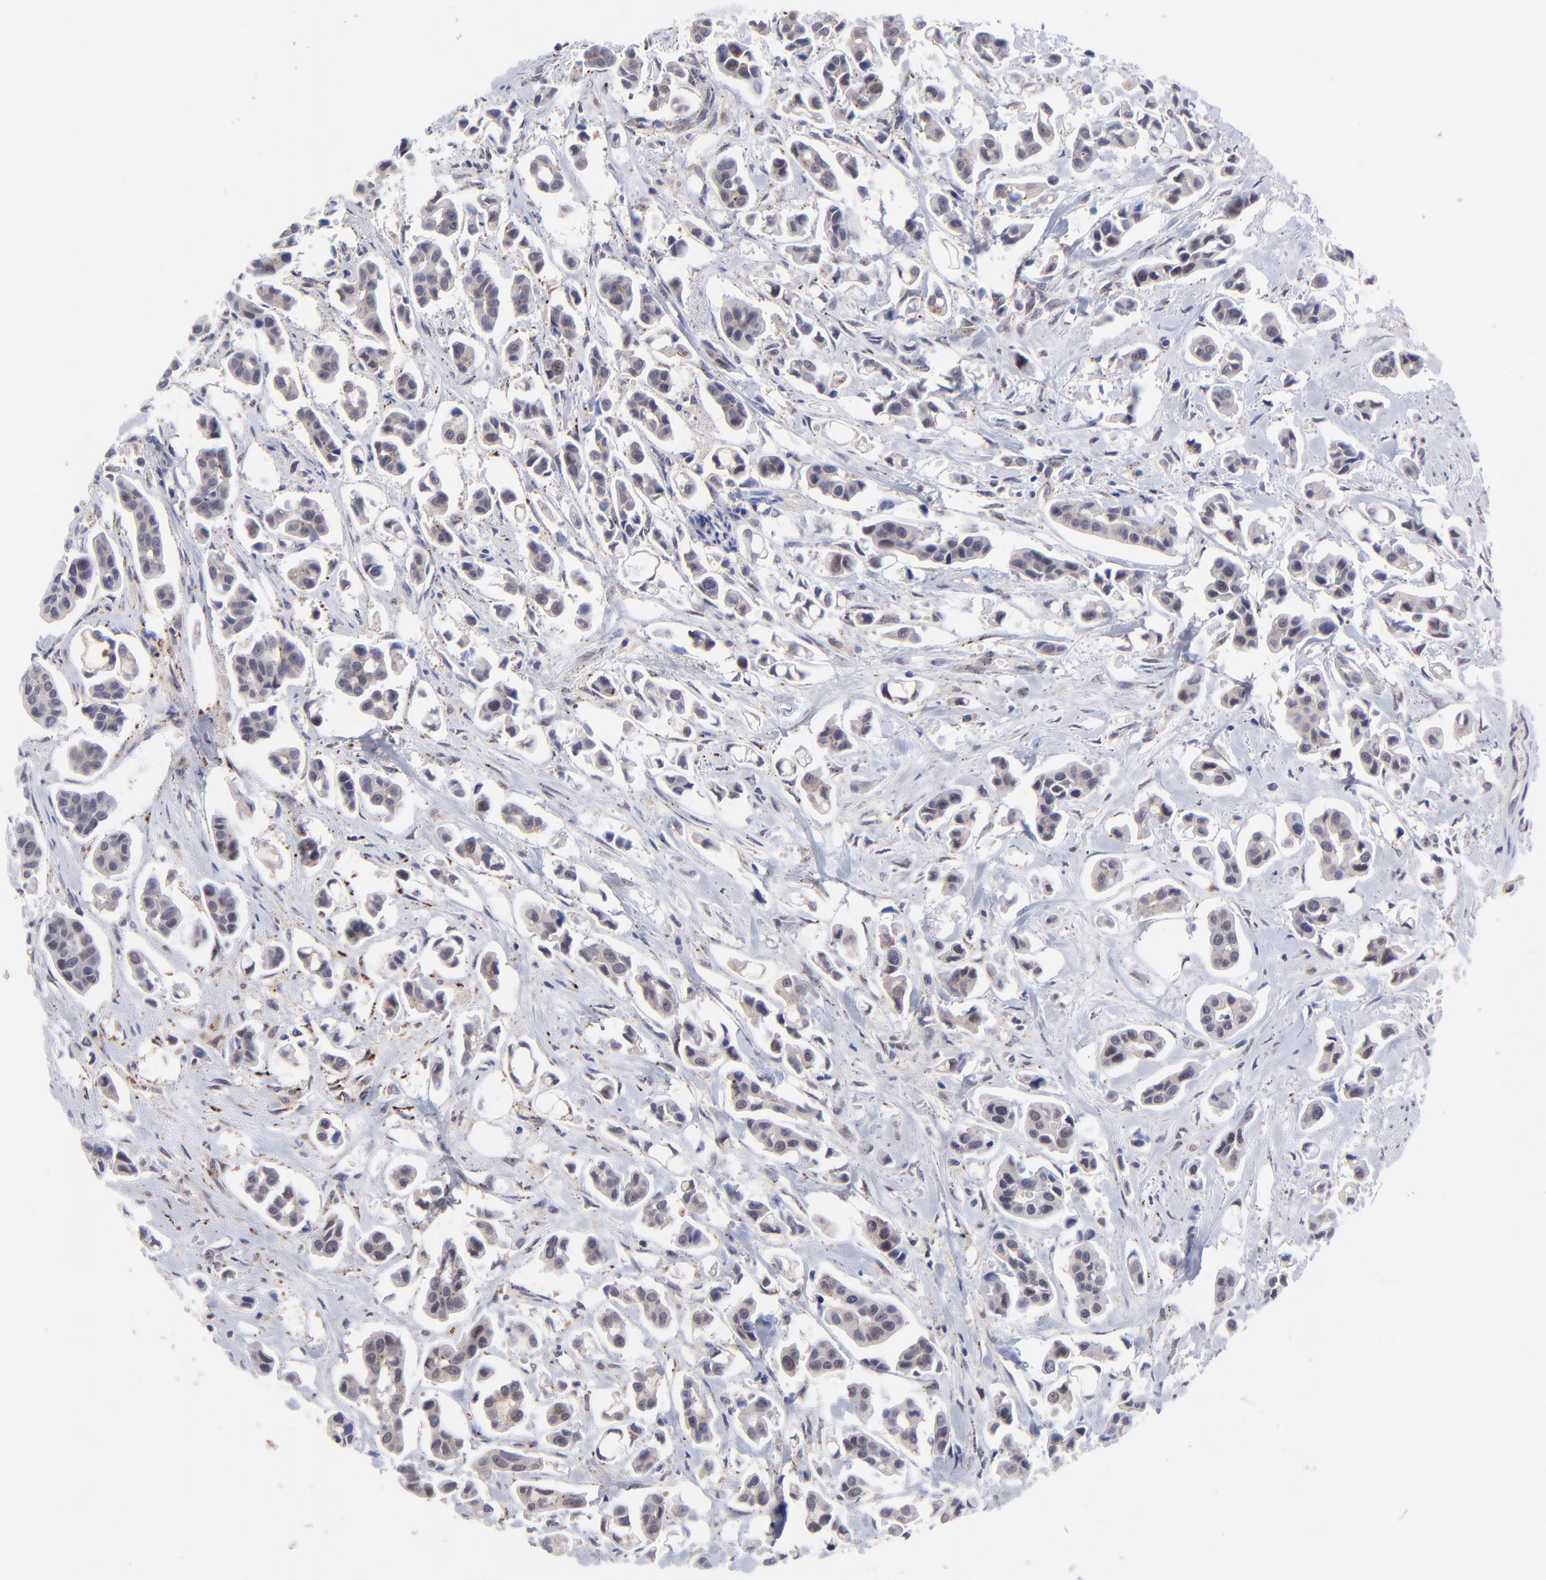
{"staining": {"intensity": "weak", "quantity": ">75%", "location": "cytoplasmic/membranous"}, "tissue": "urothelial cancer", "cell_type": "Tumor cells", "image_type": "cancer", "snomed": [{"axis": "morphology", "description": "Urothelial carcinoma, High grade"}, {"axis": "topography", "description": "Urinary bladder"}], "caption": "The micrograph shows immunohistochemical staining of high-grade urothelial carcinoma. There is weak cytoplasmic/membranous positivity is seen in about >75% of tumor cells. (IHC, brightfield microscopy, high magnification).", "gene": "ZNF747", "patient": {"sex": "male", "age": 66}}